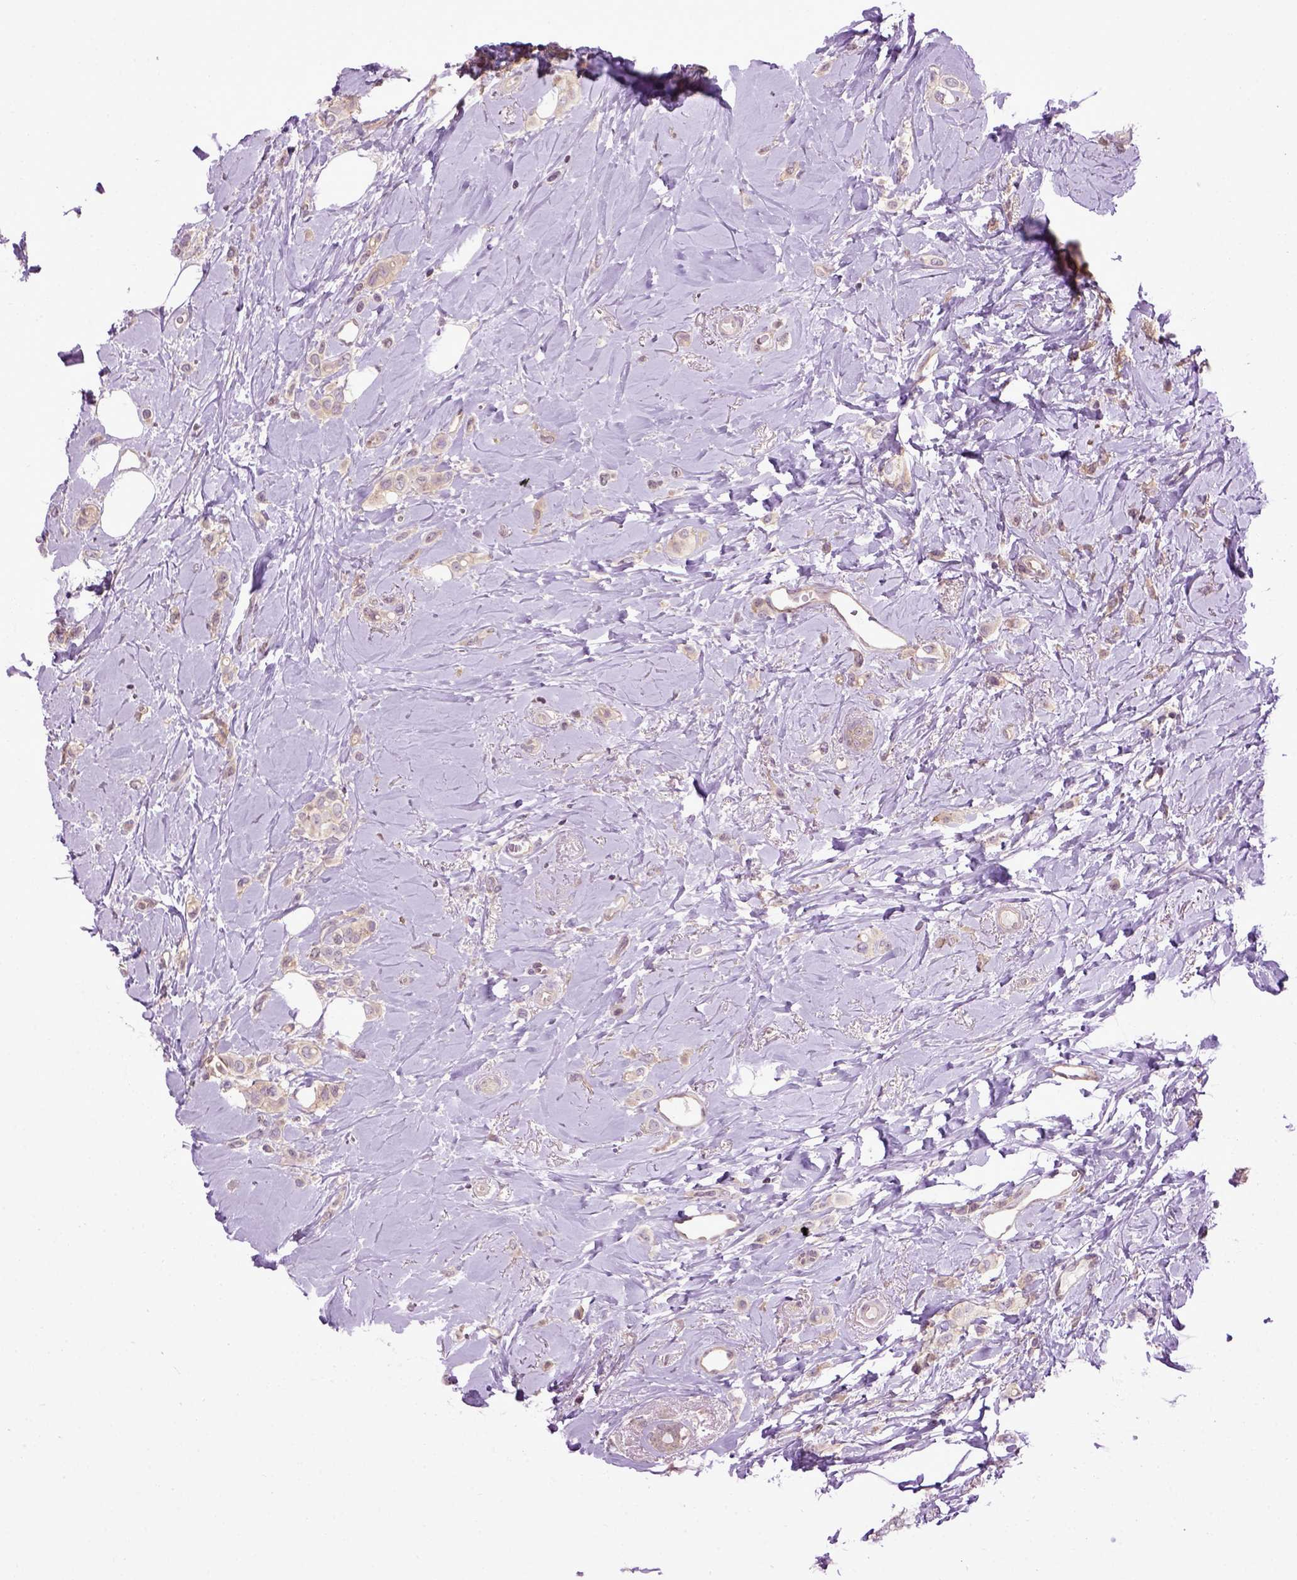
{"staining": {"intensity": "negative", "quantity": "none", "location": "none"}, "tissue": "breast cancer", "cell_type": "Tumor cells", "image_type": "cancer", "snomed": [{"axis": "morphology", "description": "Lobular carcinoma"}, {"axis": "topography", "description": "Breast"}], "caption": "Photomicrograph shows no significant protein staining in tumor cells of lobular carcinoma (breast). (DAB IHC, high magnification).", "gene": "WDR48", "patient": {"sex": "female", "age": 66}}